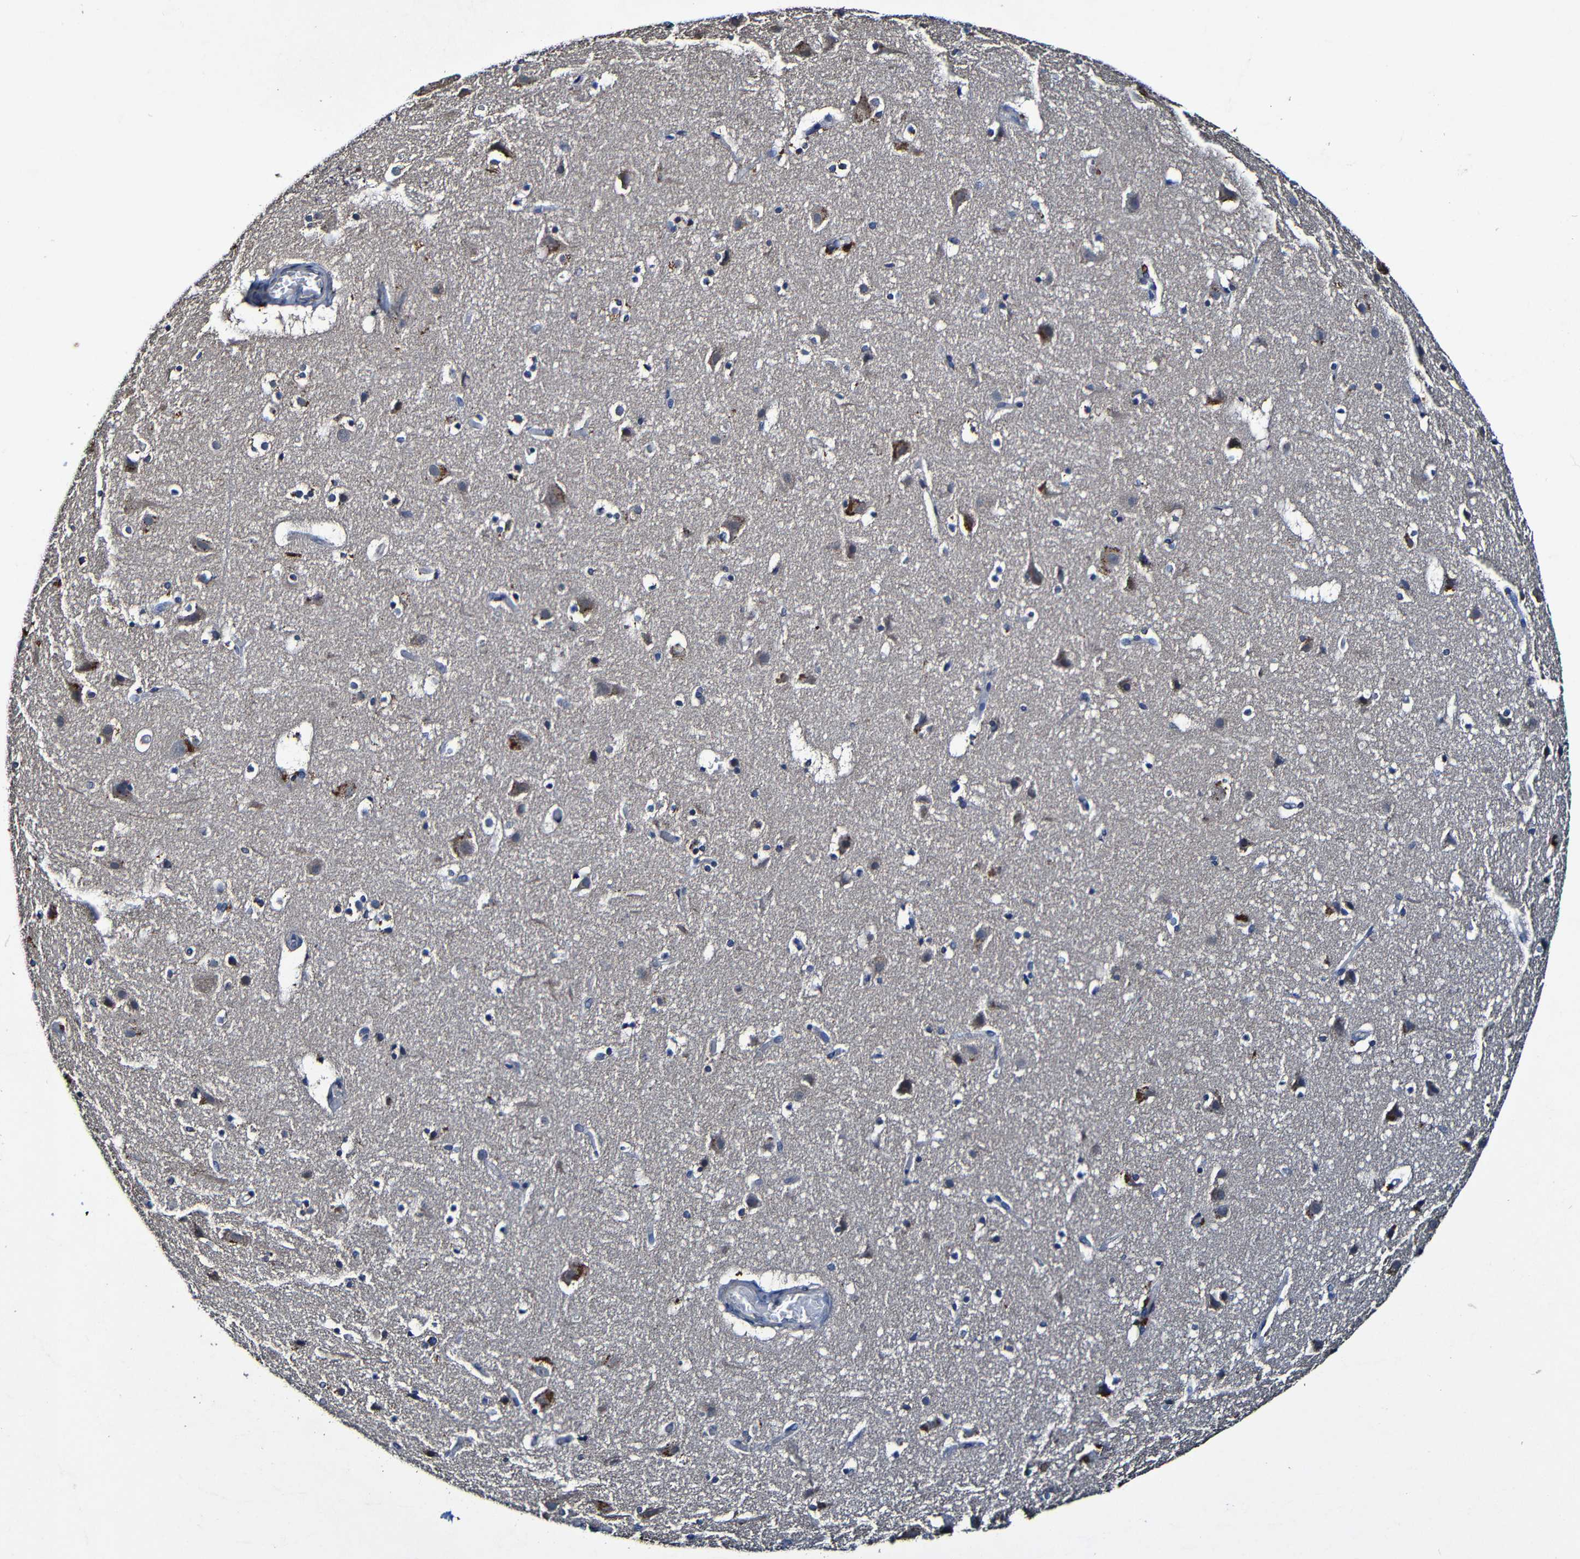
{"staining": {"intensity": "negative", "quantity": "none", "location": "none"}, "tissue": "cerebral cortex", "cell_type": "Endothelial cells", "image_type": "normal", "snomed": [{"axis": "morphology", "description": "Normal tissue, NOS"}, {"axis": "topography", "description": "Cerebral cortex"}], "caption": "High magnification brightfield microscopy of benign cerebral cortex stained with DAB (3,3'-diaminobenzidine) (brown) and counterstained with hematoxylin (blue): endothelial cells show no significant positivity.", "gene": "LRRC70", "patient": {"sex": "male", "age": 45}}